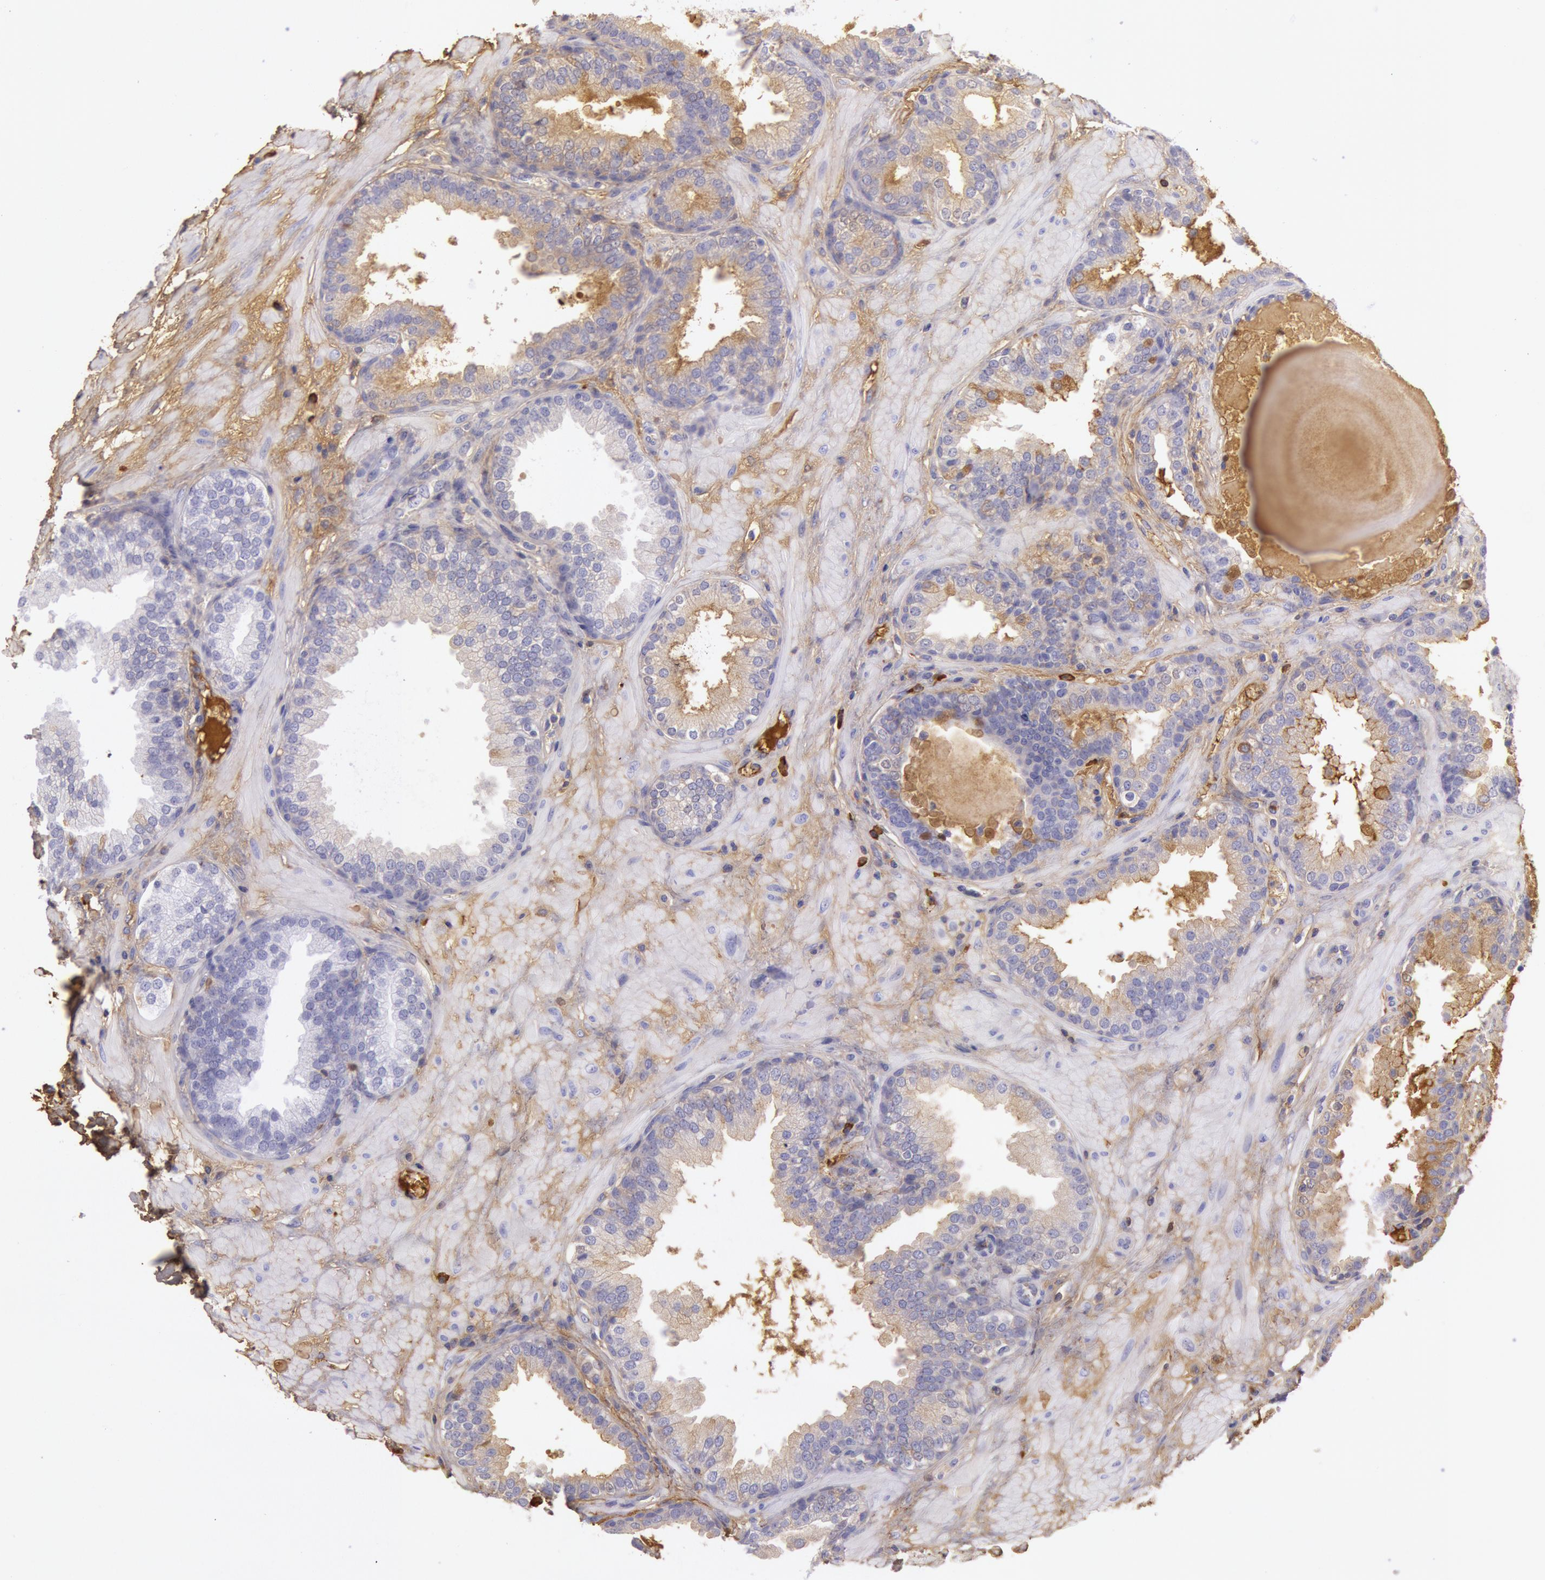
{"staining": {"intensity": "moderate", "quantity": "25%-75%", "location": "cytoplasmic/membranous"}, "tissue": "prostate", "cell_type": "Glandular cells", "image_type": "normal", "snomed": [{"axis": "morphology", "description": "Normal tissue, NOS"}, {"axis": "topography", "description": "Prostate"}], "caption": "Immunohistochemical staining of normal prostate displays medium levels of moderate cytoplasmic/membranous positivity in about 25%-75% of glandular cells. (Stains: DAB in brown, nuclei in blue, Microscopy: brightfield microscopy at high magnification).", "gene": "IGHG1", "patient": {"sex": "male", "age": 51}}